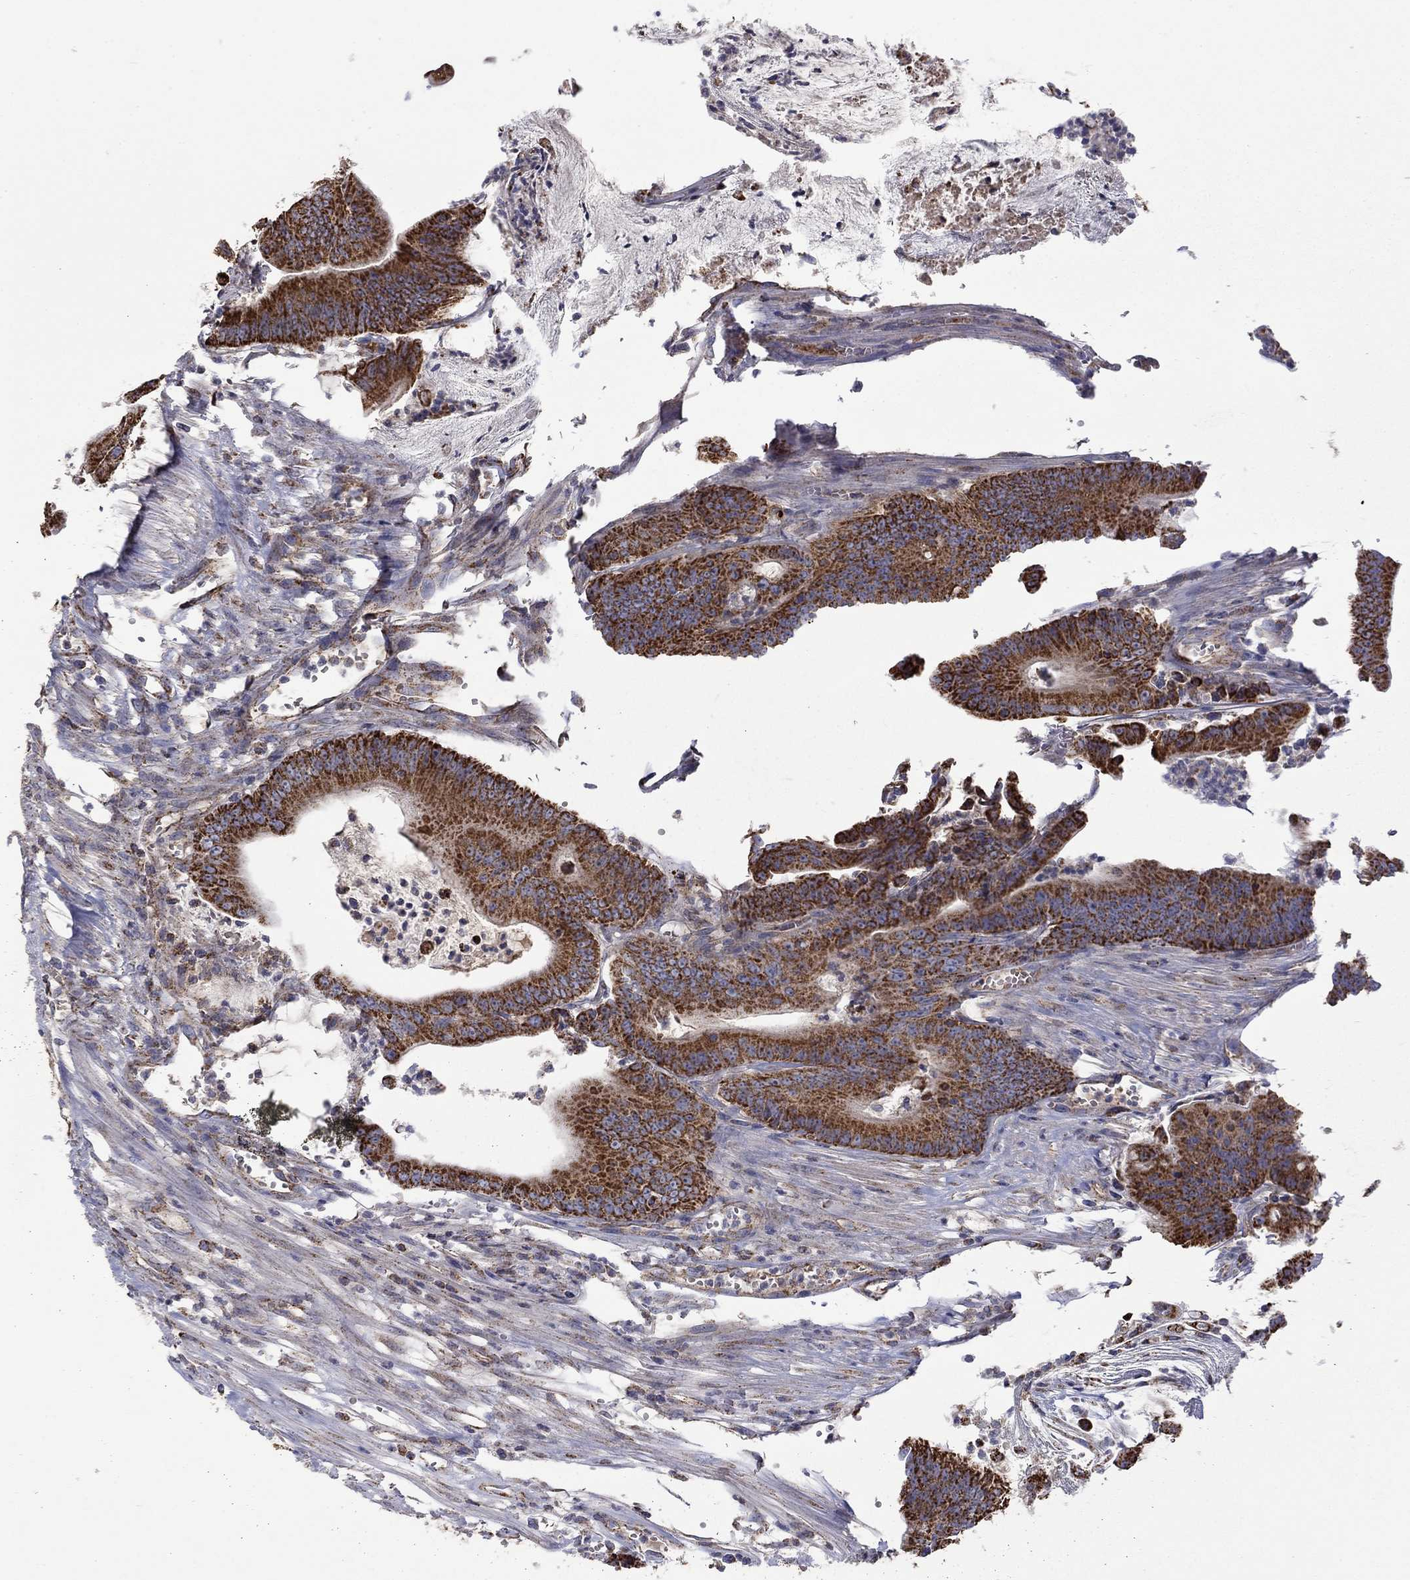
{"staining": {"intensity": "strong", "quantity": ">75%", "location": "cytoplasmic/membranous"}, "tissue": "colorectal cancer", "cell_type": "Tumor cells", "image_type": "cancer", "snomed": [{"axis": "morphology", "description": "Adenocarcinoma, NOS"}, {"axis": "topography", "description": "Colon"}], "caption": "High-magnification brightfield microscopy of colorectal cancer stained with DAB (3,3'-diaminobenzidine) (brown) and counterstained with hematoxylin (blue). tumor cells exhibit strong cytoplasmic/membranous staining is appreciated in approximately>75% of cells. Nuclei are stained in blue.", "gene": "HPS5", "patient": {"sex": "female", "age": 69}}